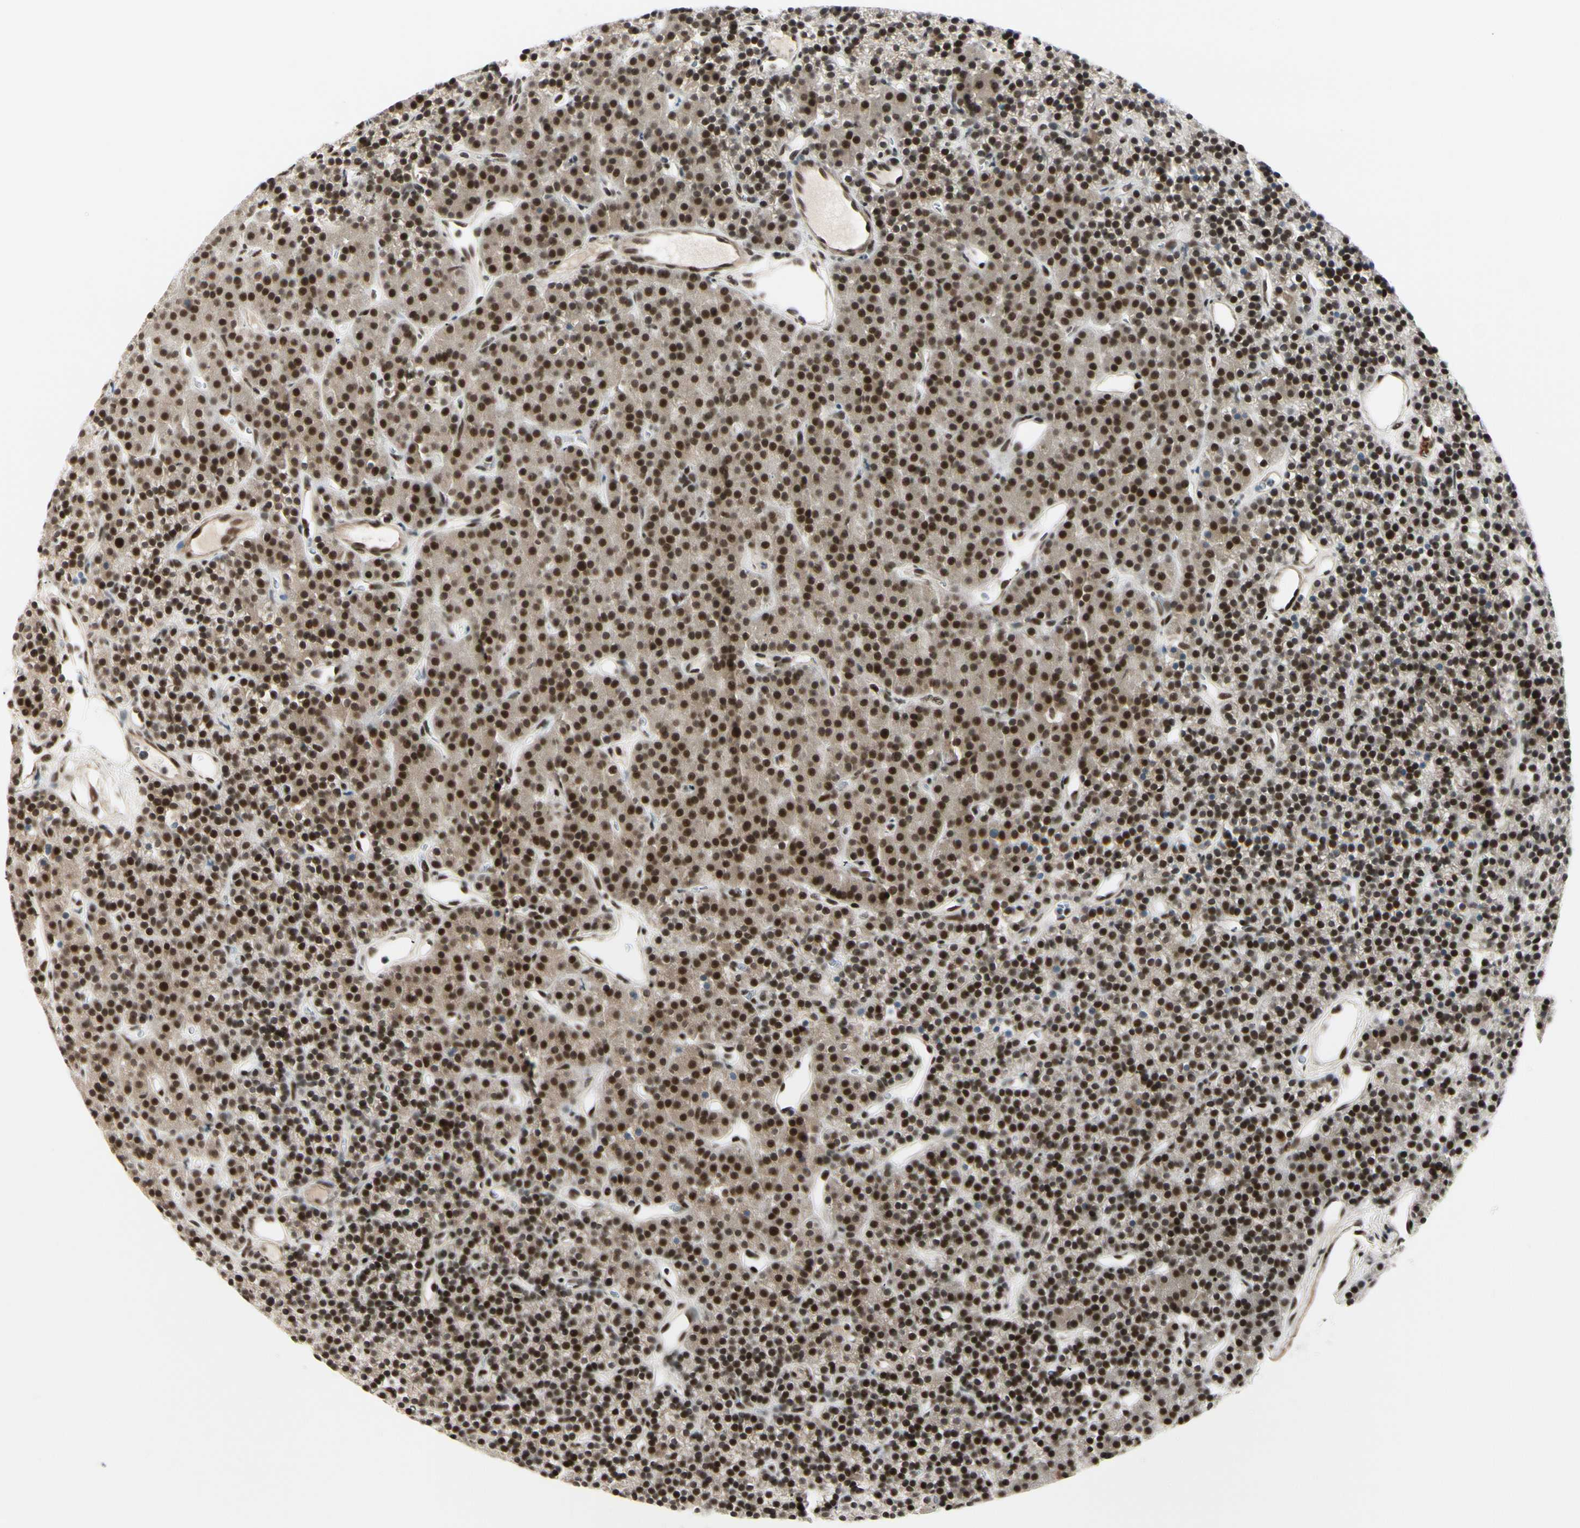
{"staining": {"intensity": "strong", "quantity": ">75%", "location": "nuclear"}, "tissue": "parathyroid gland", "cell_type": "Glandular cells", "image_type": "normal", "snomed": [{"axis": "morphology", "description": "Normal tissue, NOS"}, {"axis": "morphology", "description": "Hyperplasia, NOS"}, {"axis": "topography", "description": "Parathyroid gland"}], "caption": "Immunohistochemistry (DAB) staining of benign parathyroid gland displays strong nuclear protein staining in about >75% of glandular cells.", "gene": "CHAMP1", "patient": {"sex": "male", "age": 44}}